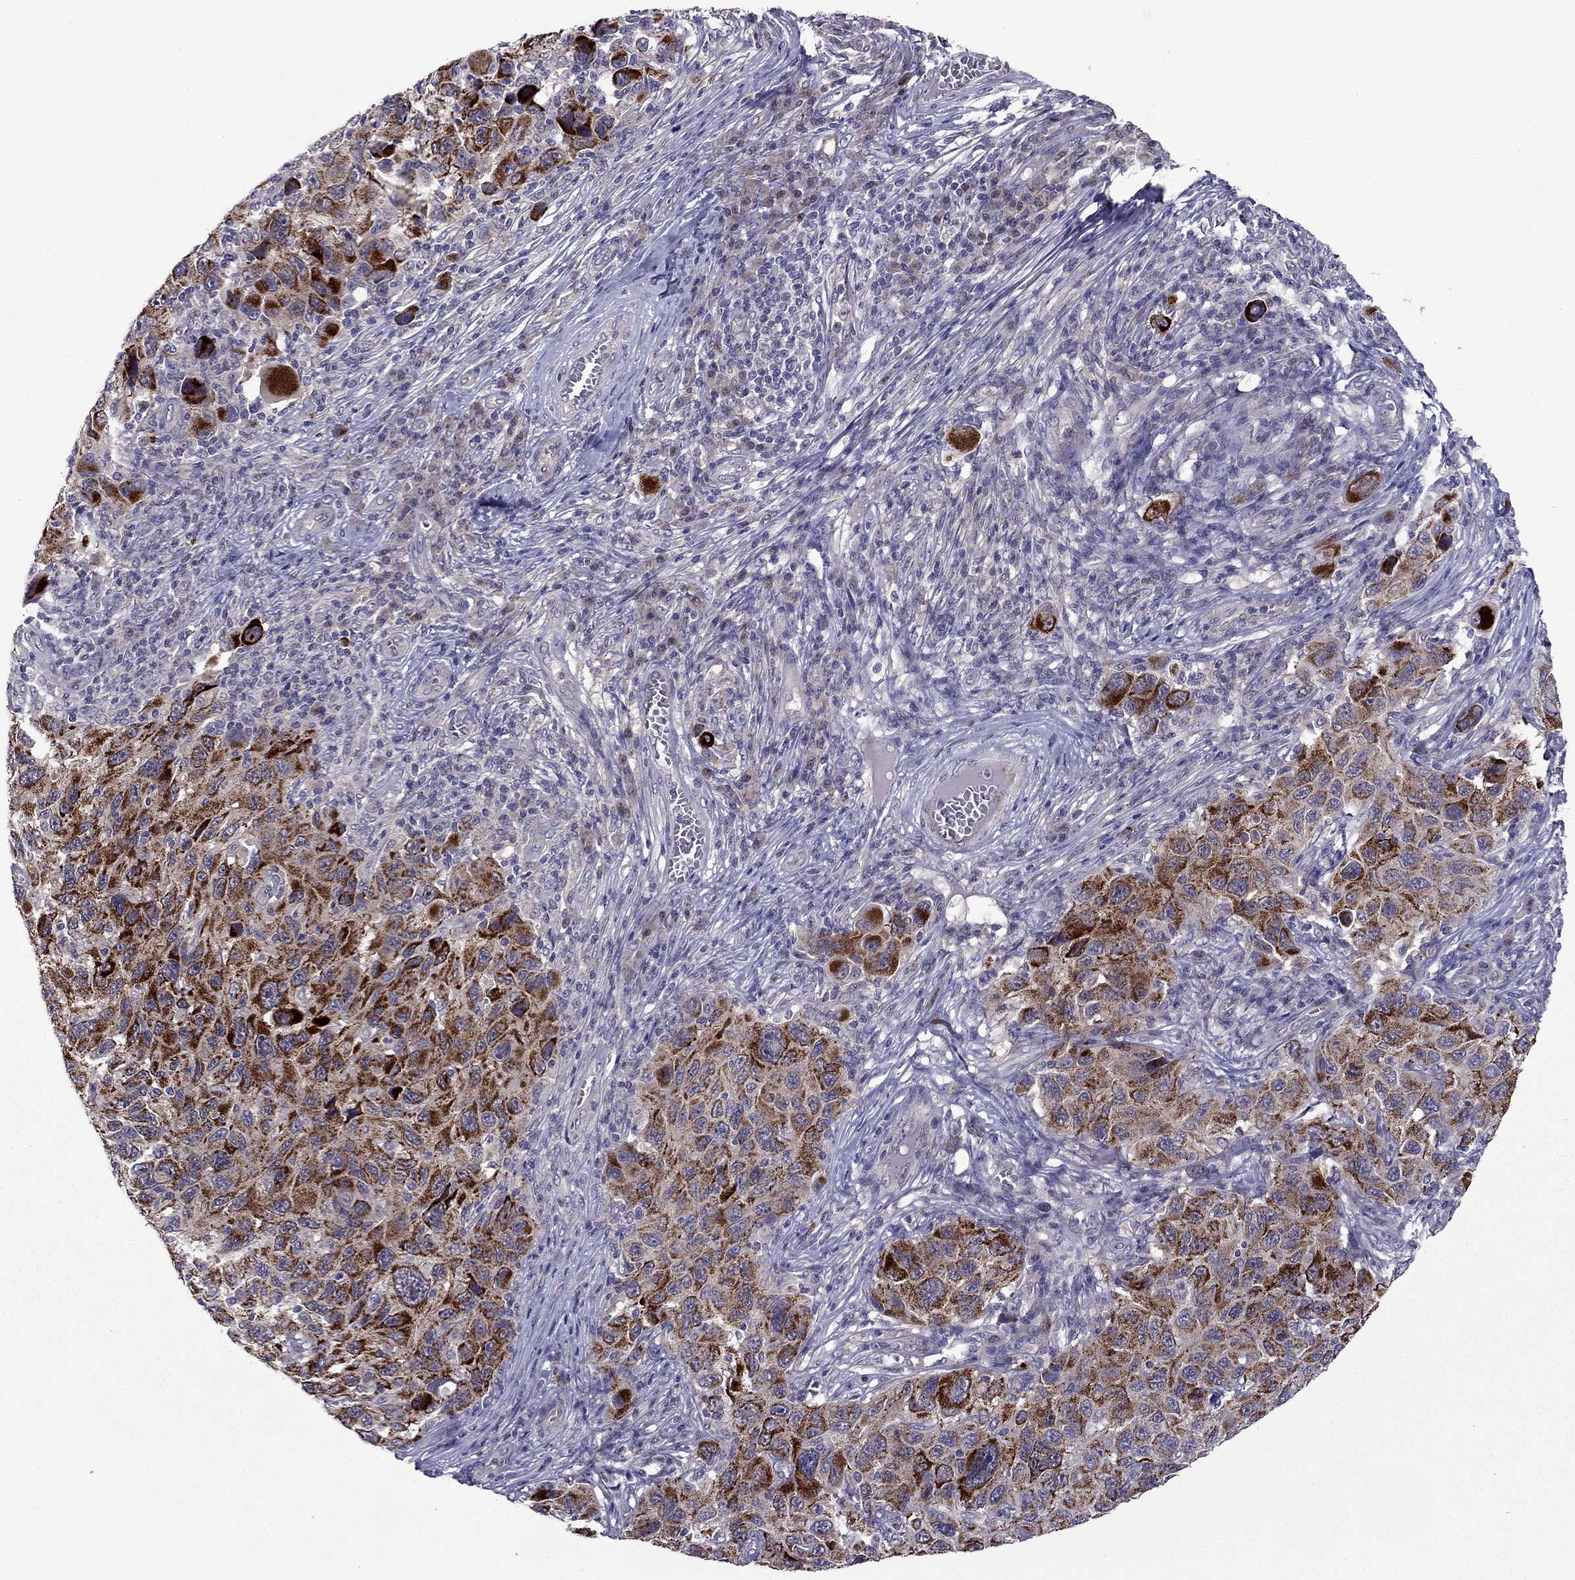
{"staining": {"intensity": "strong", "quantity": ">75%", "location": "cytoplasmic/membranous"}, "tissue": "melanoma", "cell_type": "Tumor cells", "image_type": "cancer", "snomed": [{"axis": "morphology", "description": "Malignant melanoma, NOS"}, {"axis": "topography", "description": "Skin"}], "caption": "Immunohistochemistry histopathology image of malignant melanoma stained for a protein (brown), which exhibits high levels of strong cytoplasmic/membranous positivity in about >75% of tumor cells.", "gene": "CDK5", "patient": {"sex": "male", "age": 53}}